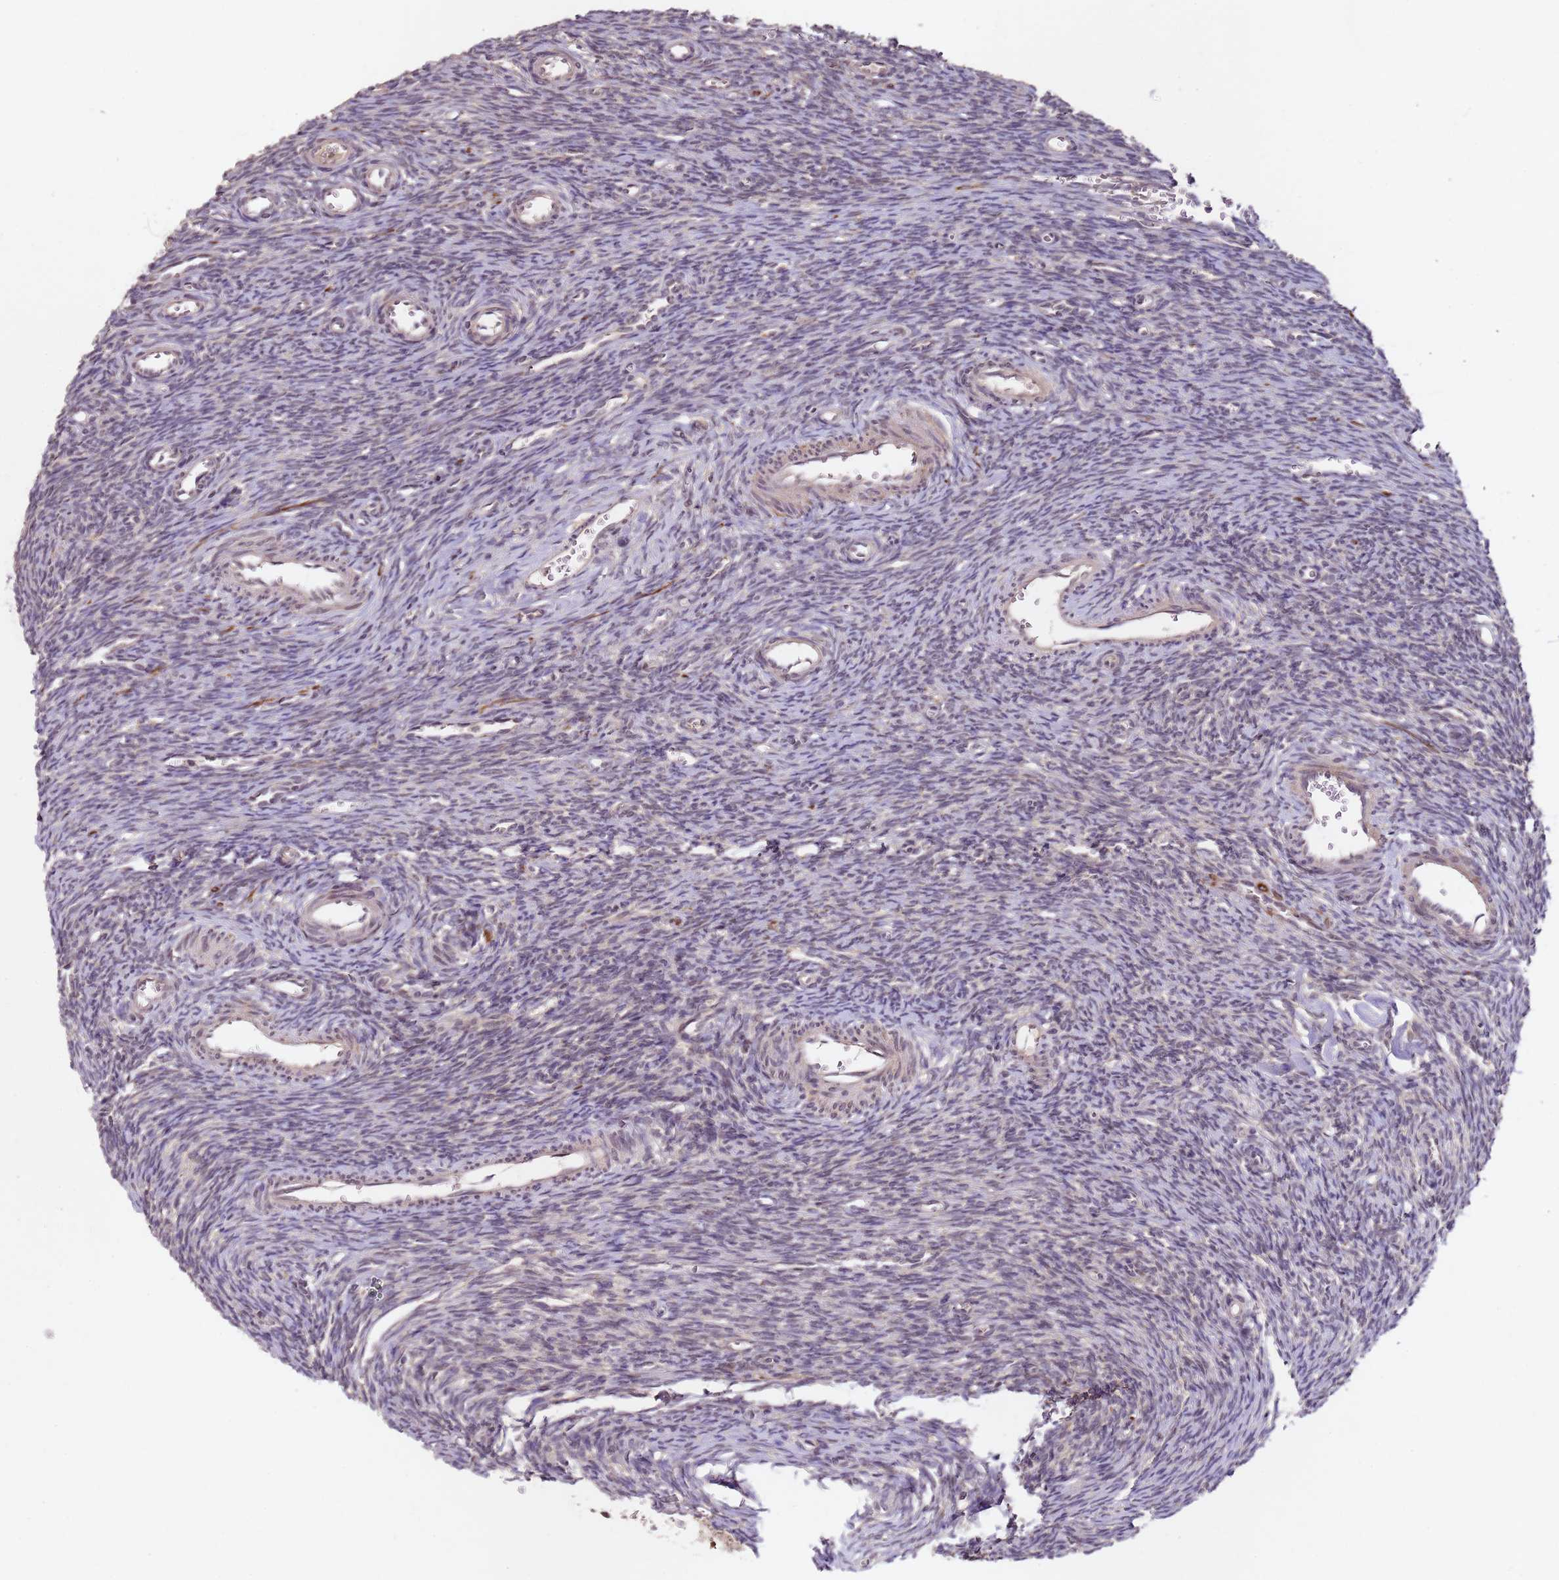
{"staining": {"intensity": "negative", "quantity": "none", "location": "none"}, "tissue": "ovary", "cell_type": "Ovarian stroma cells", "image_type": "normal", "snomed": [{"axis": "morphology", "description": "Normal tissue, NOS"}, {"axis": "topography", "description": "Ovary"}], "caption": "This is a photomicrograph of immunohistochemistry staining of benign ovary, which shows no positivity in ovarian stroma cells.", "gene": "LIN37", "patient": {"sex": "female", "age": 39}}